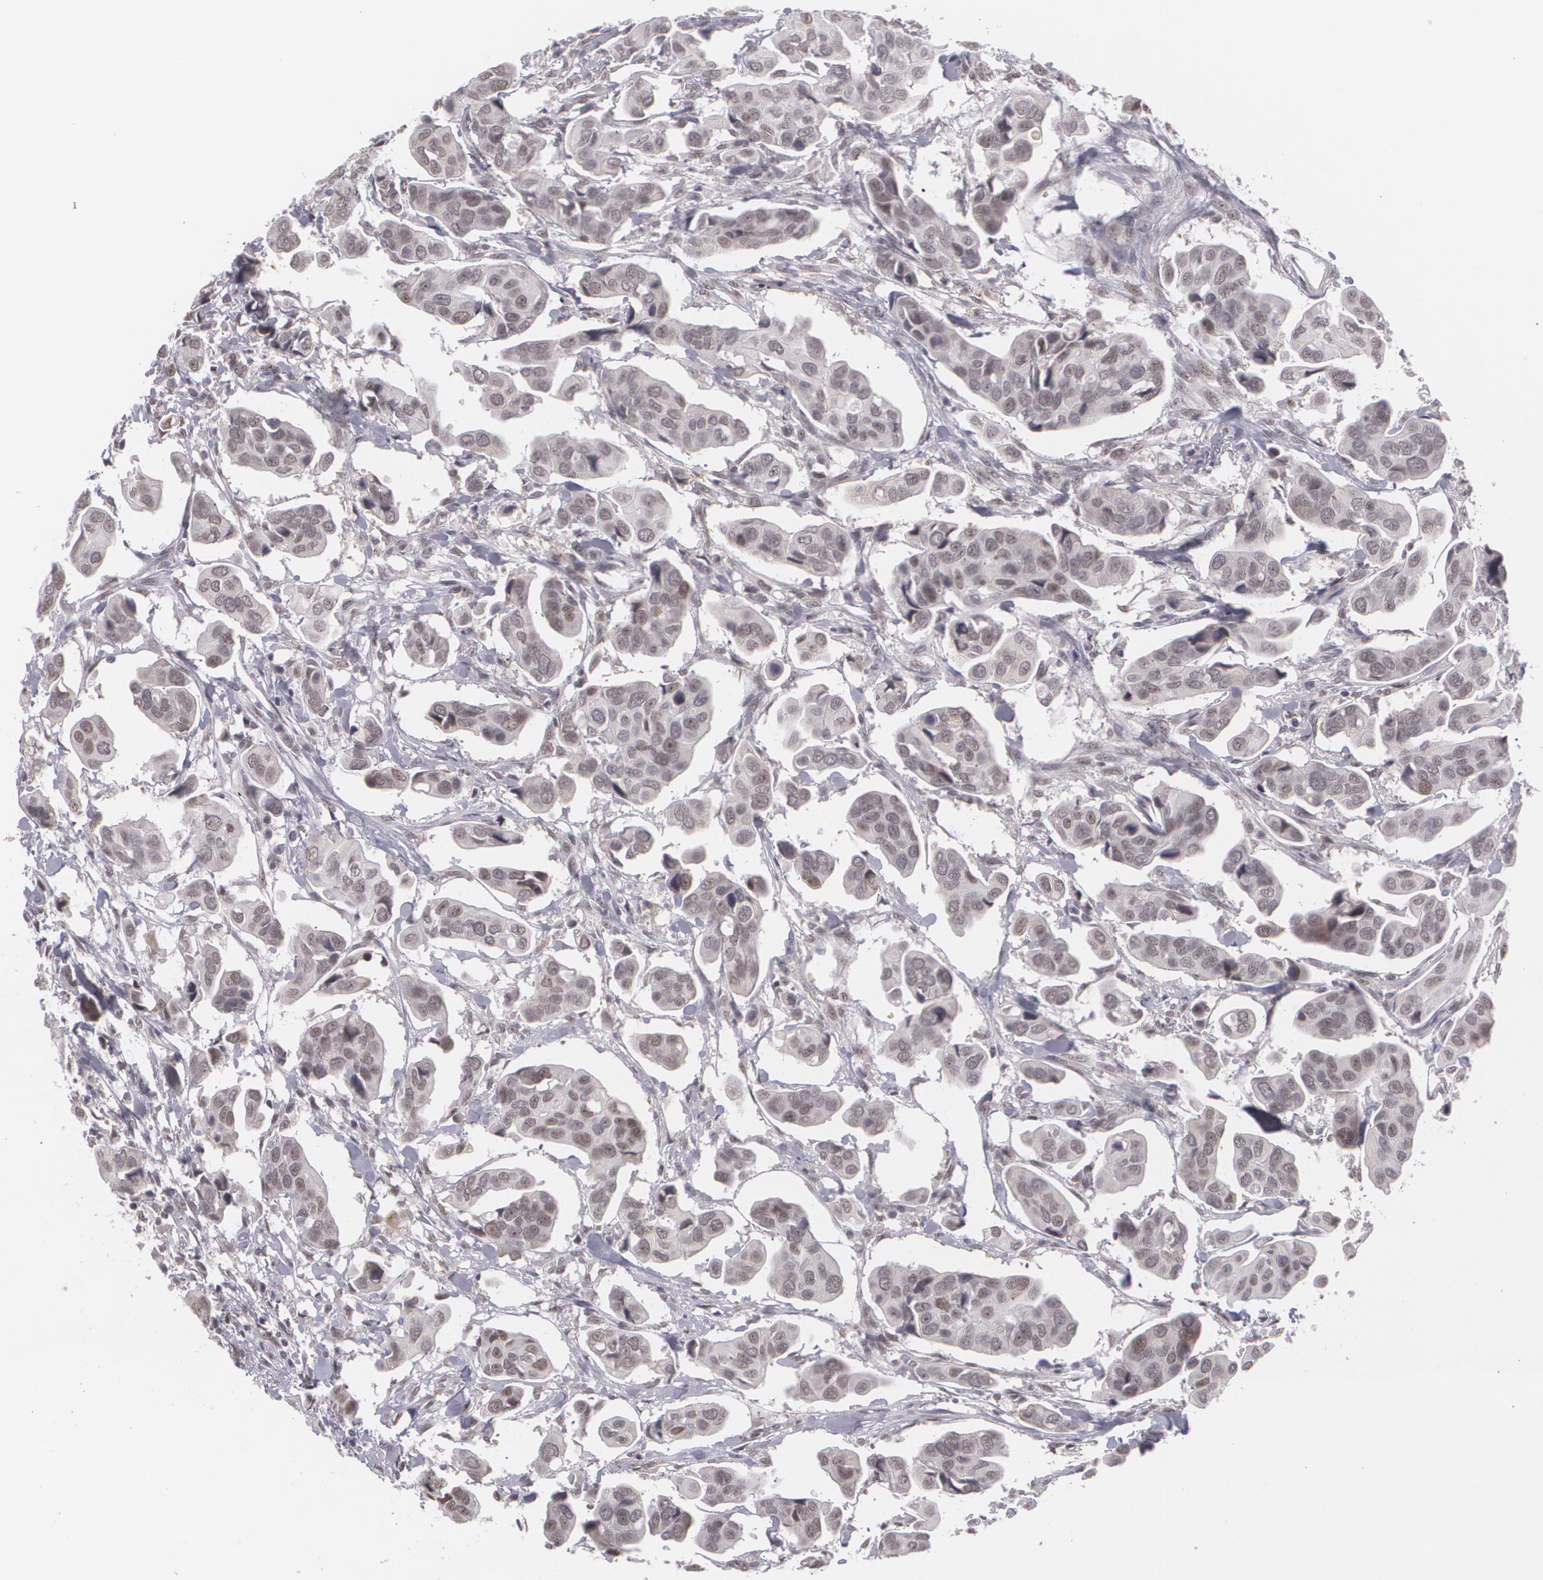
{"staining": {"intensity": "weak", "quantity": "25%-75%", "location": "nuclear"}, "tissue": "urothelial cancer", "cell_type": "Tumor cells", "image_type": "cancer", "snomed": [{"axis": "morphology", "description": "Adenocarcinoma, NOS"}, {"axis": "topography", "description": "Urinary bladder"}], "caption": "Tumor cells display weak nuclear positivity in about 25%-75% of cells in adenocarcinoma.", "gene": "RRP7A", "patient": {"sex": "male", "age": 61}}